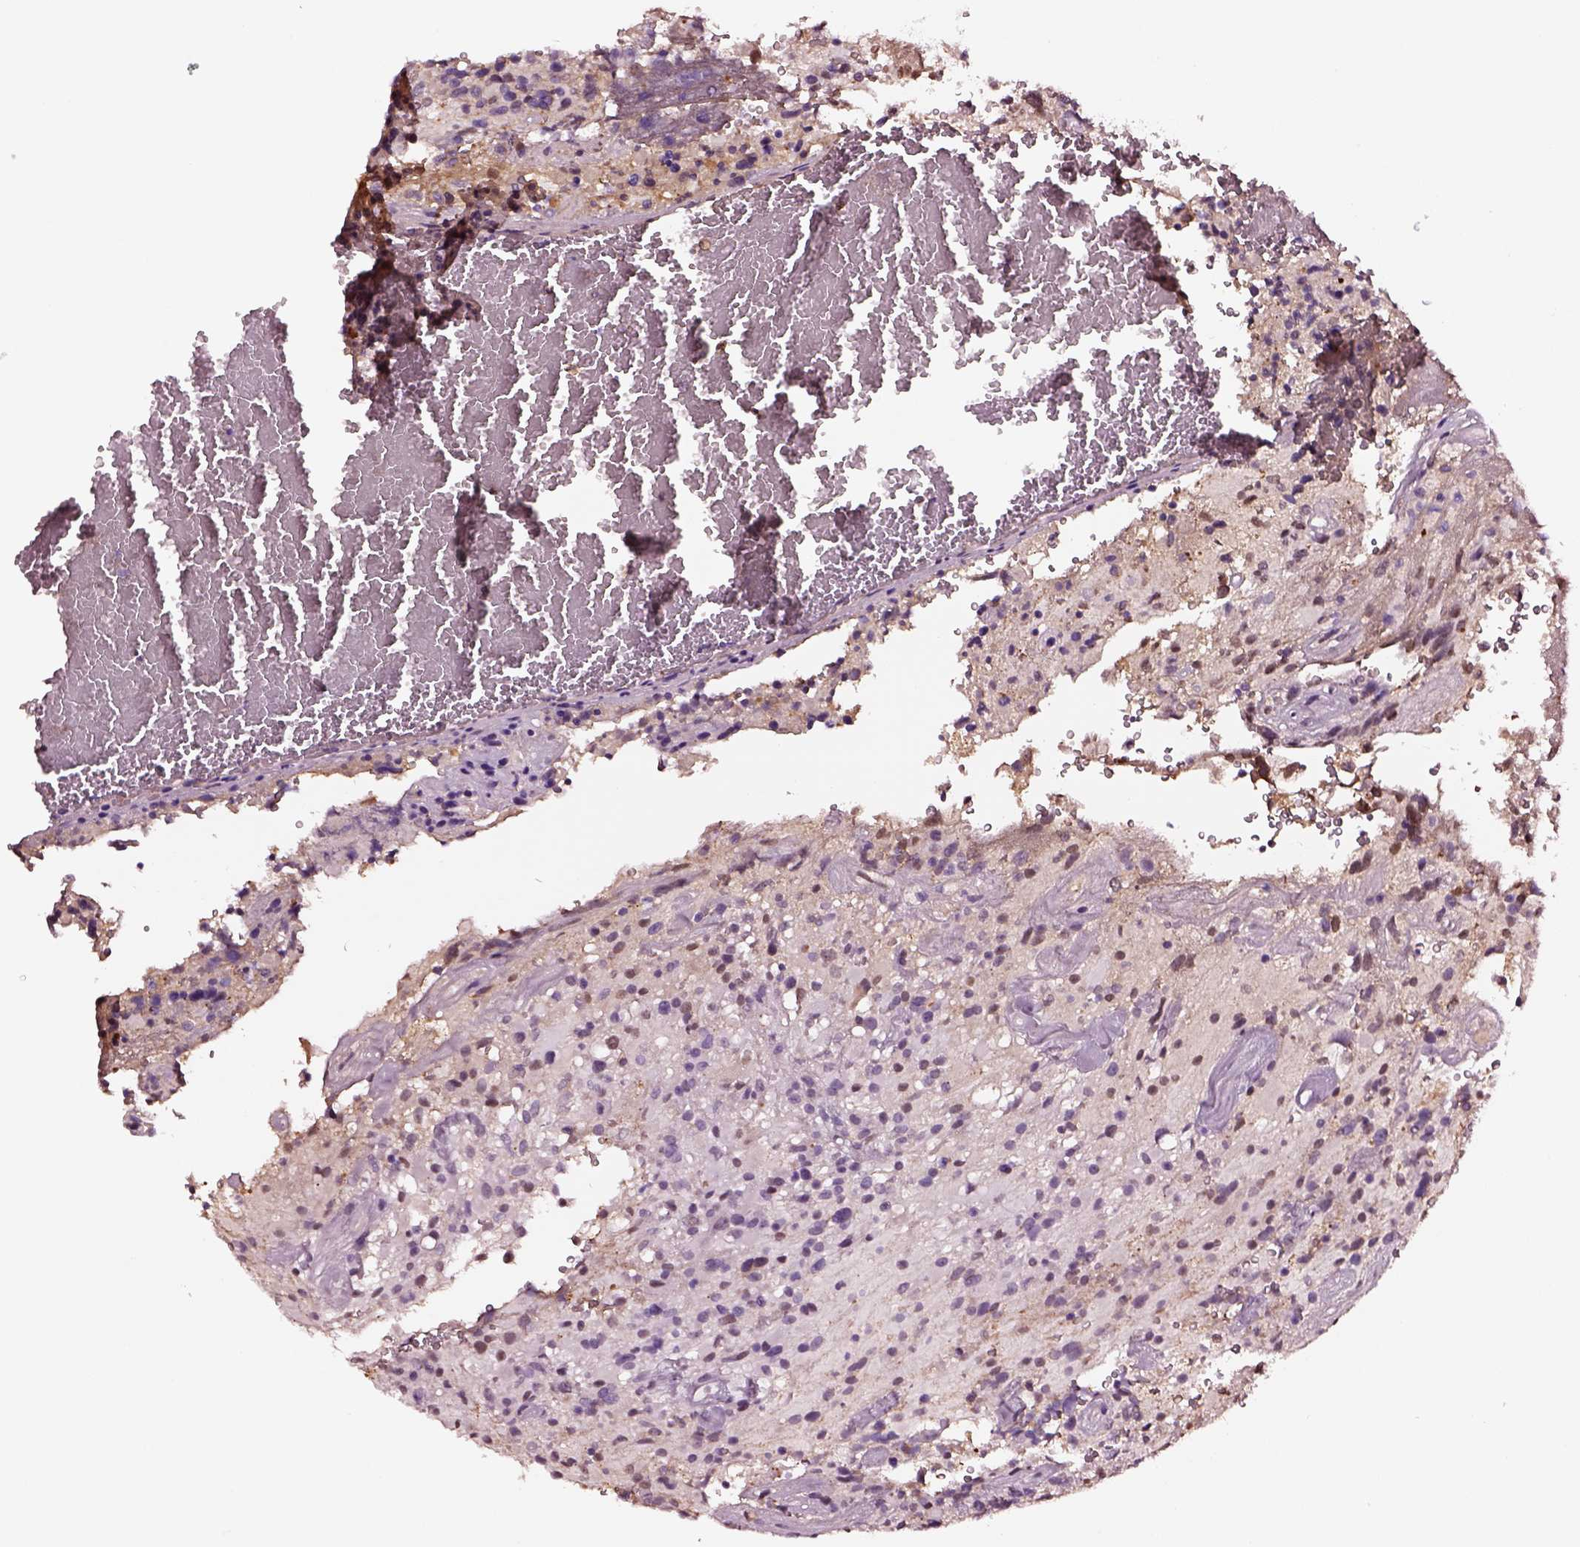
{"staining": {"intensity": "negative", "quantity": "none", "location": "none"}, "tissue": "glioma", "cell_type": "Tumor cells", "image_type": "cancer", "snomed": [{"axis": "morphology", "description": "Glioma, malignant, High grade"}, {"axis": "topography", "description": "Brain"}], "caption": "Immunohistochemistry image of neoplastic tissue: human glioma stained with DAB demonstrates no significant protein staining in tumor cells.", "gene": "TF", "patient": {"sex": "female", "age": 40}}